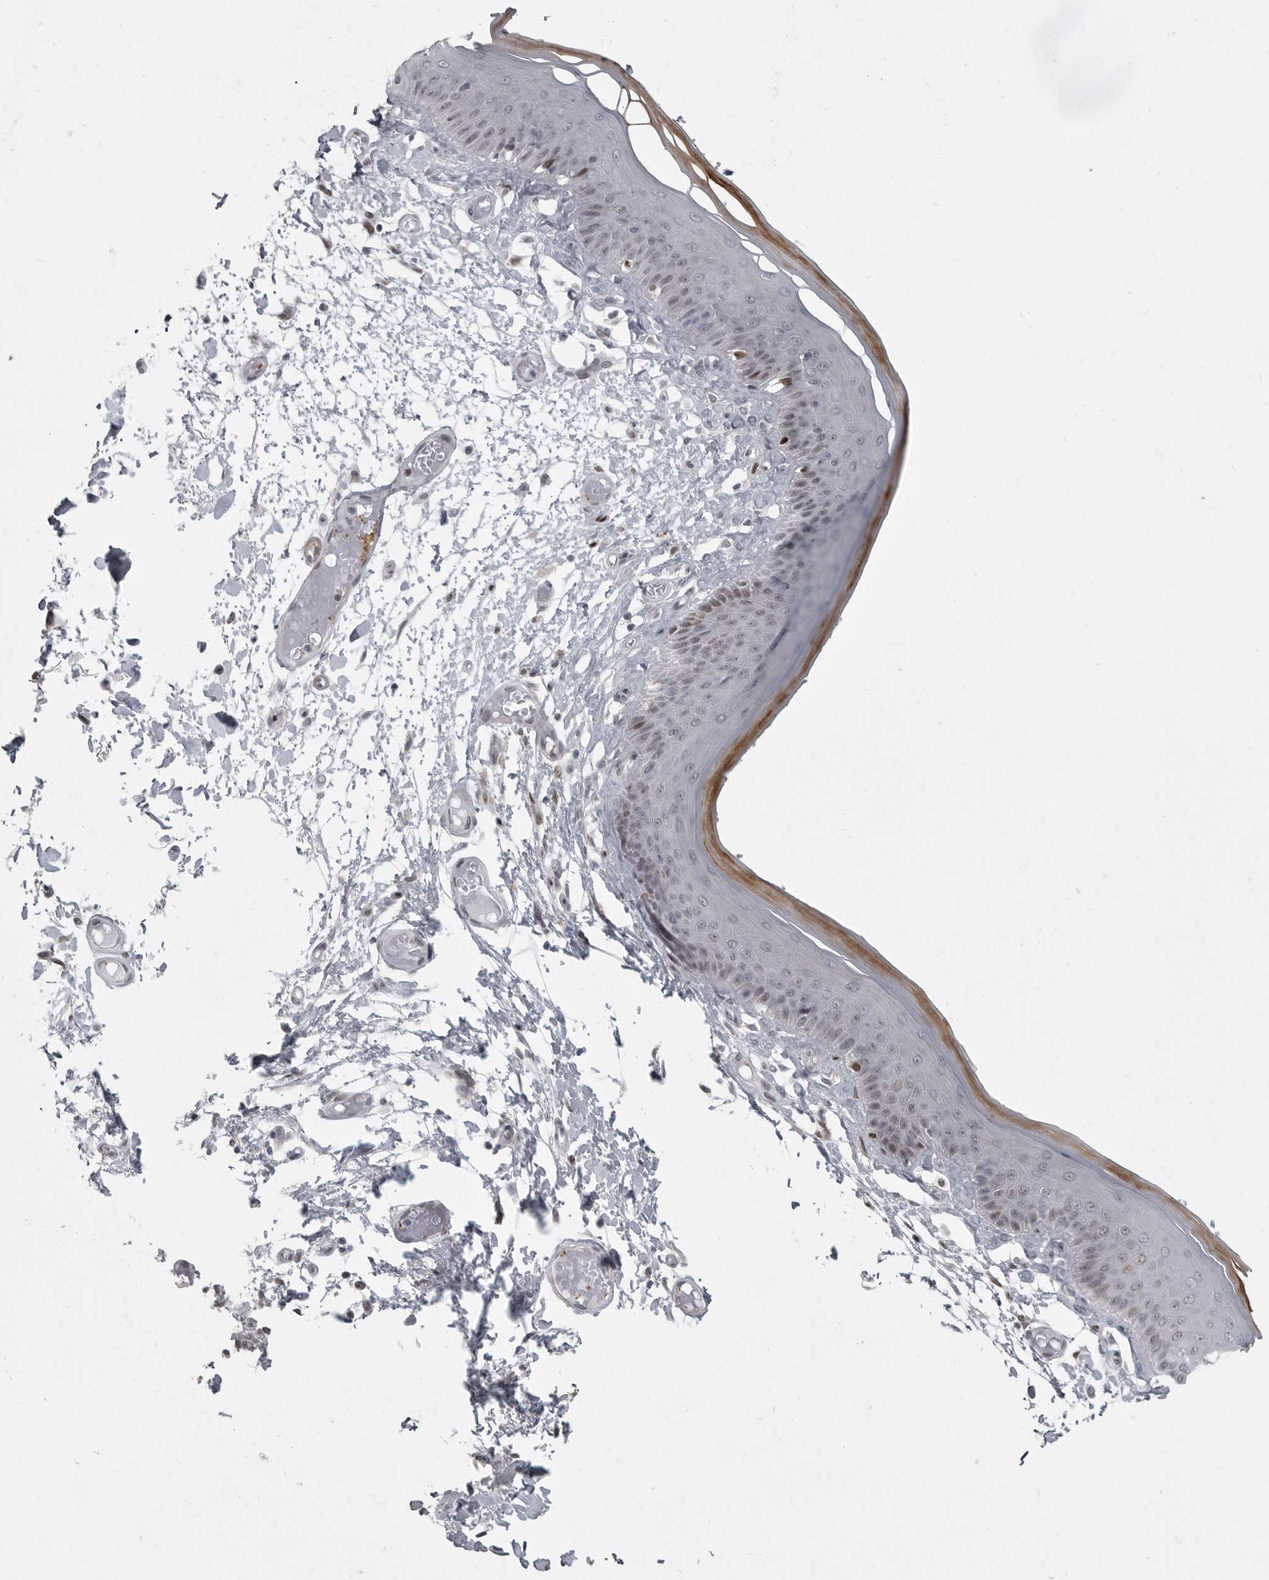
{"staining": {"intensity": "moderate", "quantity": "<25%", "location": "cytoplasmic/membranous"}, "tissue": "skin", "cell_type": "Epidermal cells", "image_type": "normal", "snomed": [{"axis": "morphology", "description": "Normal tissue, NOS"}, {"axis": "topography", "description": "Vulva"}], "caption": "IHC of normal human skin reveals low levels of moderate cytoplasmic/membranous positivity in approximately <25% of epidermal cells.", "gene": "HMGN3", "patient": {"sex": "female", "age": 73}}